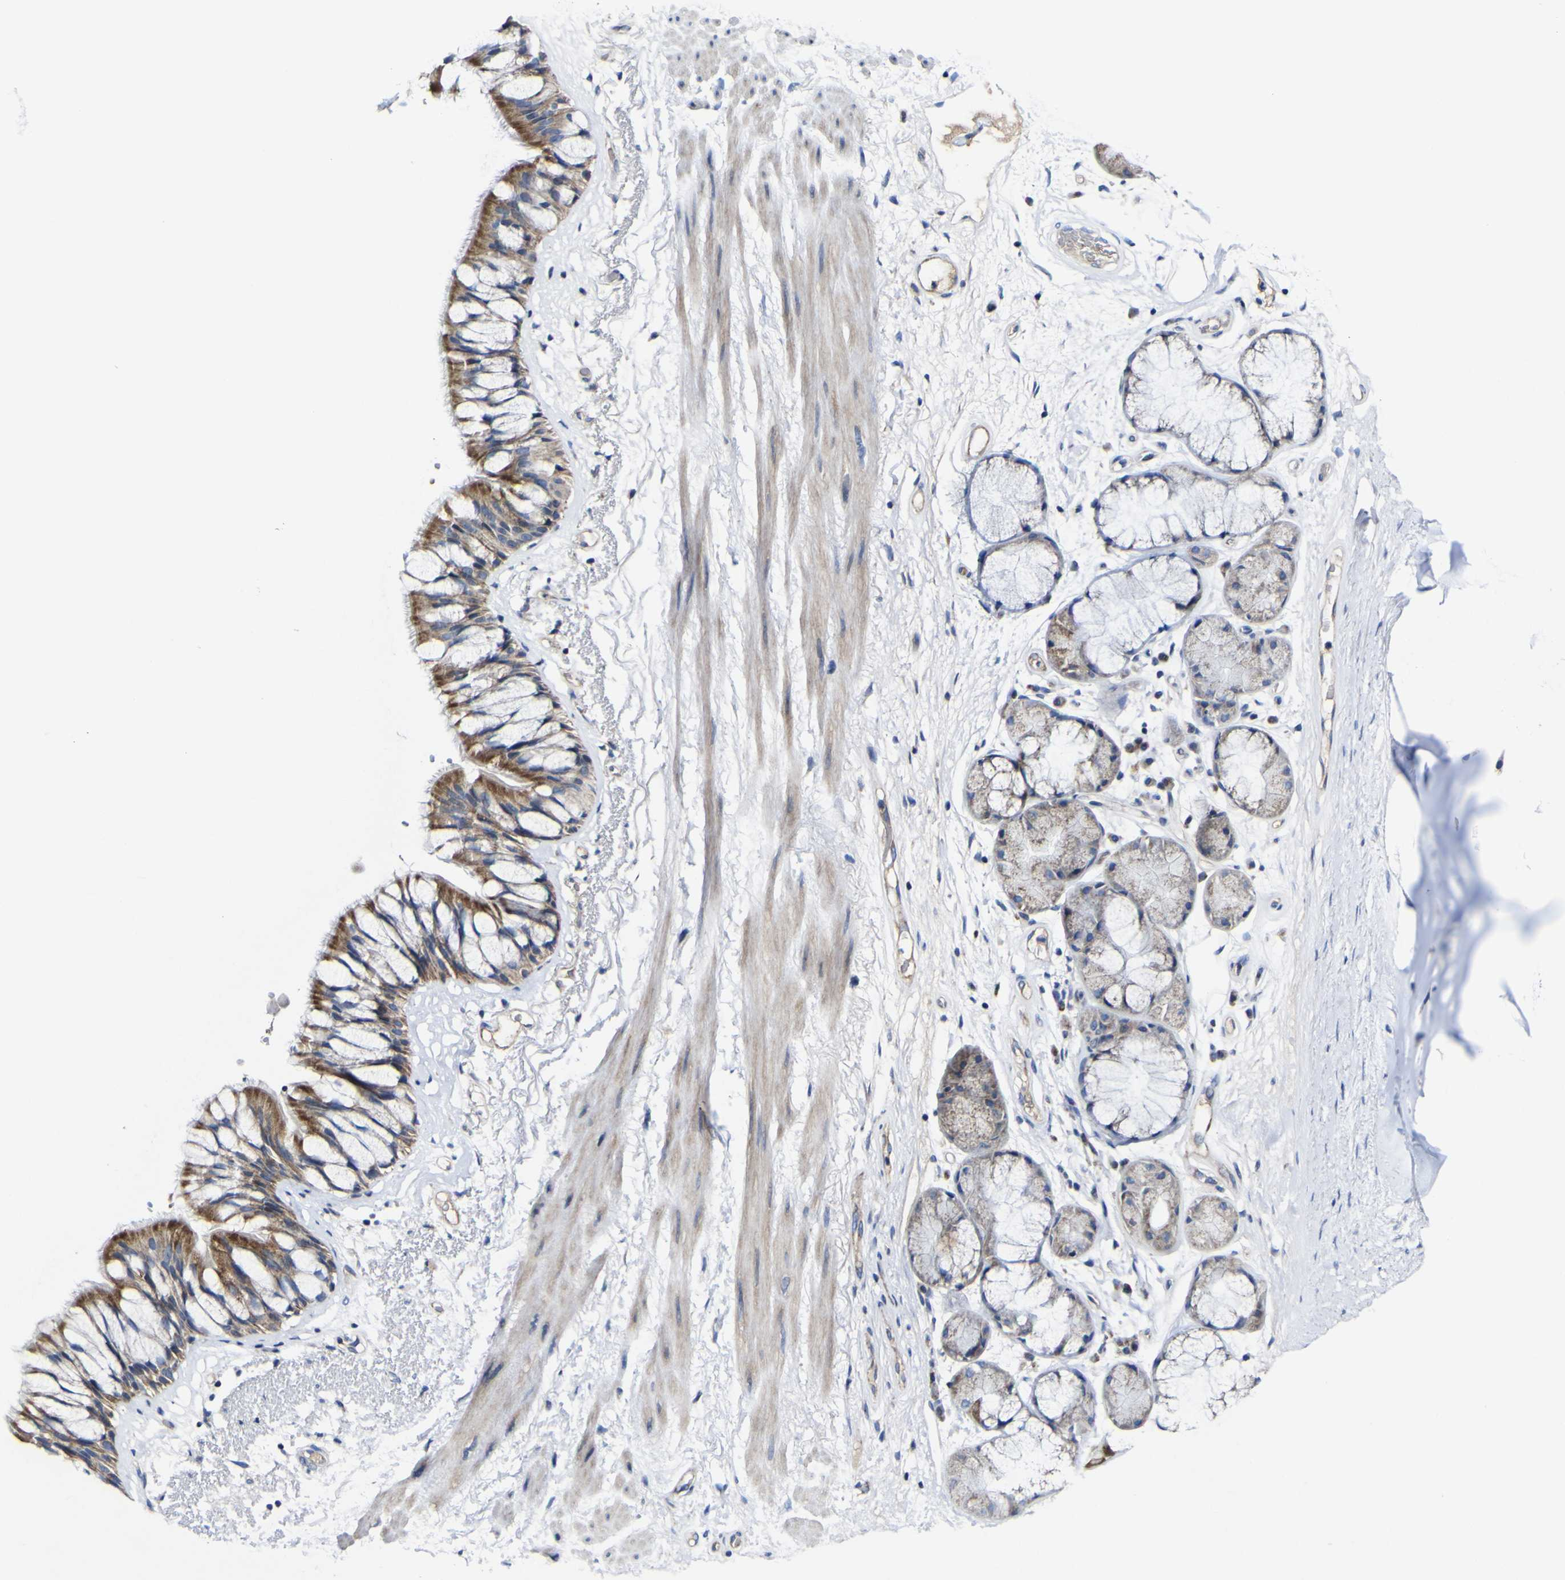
{"staining": {"intensity": "moderate", "quantity": ">75%", "location": "cytoplasmic/membranous"}, "tissue": "bronchus", "cell_type": "Respiratory epithelial cells", "image_type": "normal", "snomed": [{"axis": "morphology", "description": "Normal tissue, NOS"}, {"axis": "topography", "description": "Bronchus"}], "caption": "A micrograph of human bronchus stained for a protein shows moderate cytoplasmic/membranous brown staining in respiratory epithelial cells.", "gene": "CCDC90B", "patient": {"sex": "male", "age": 66}}